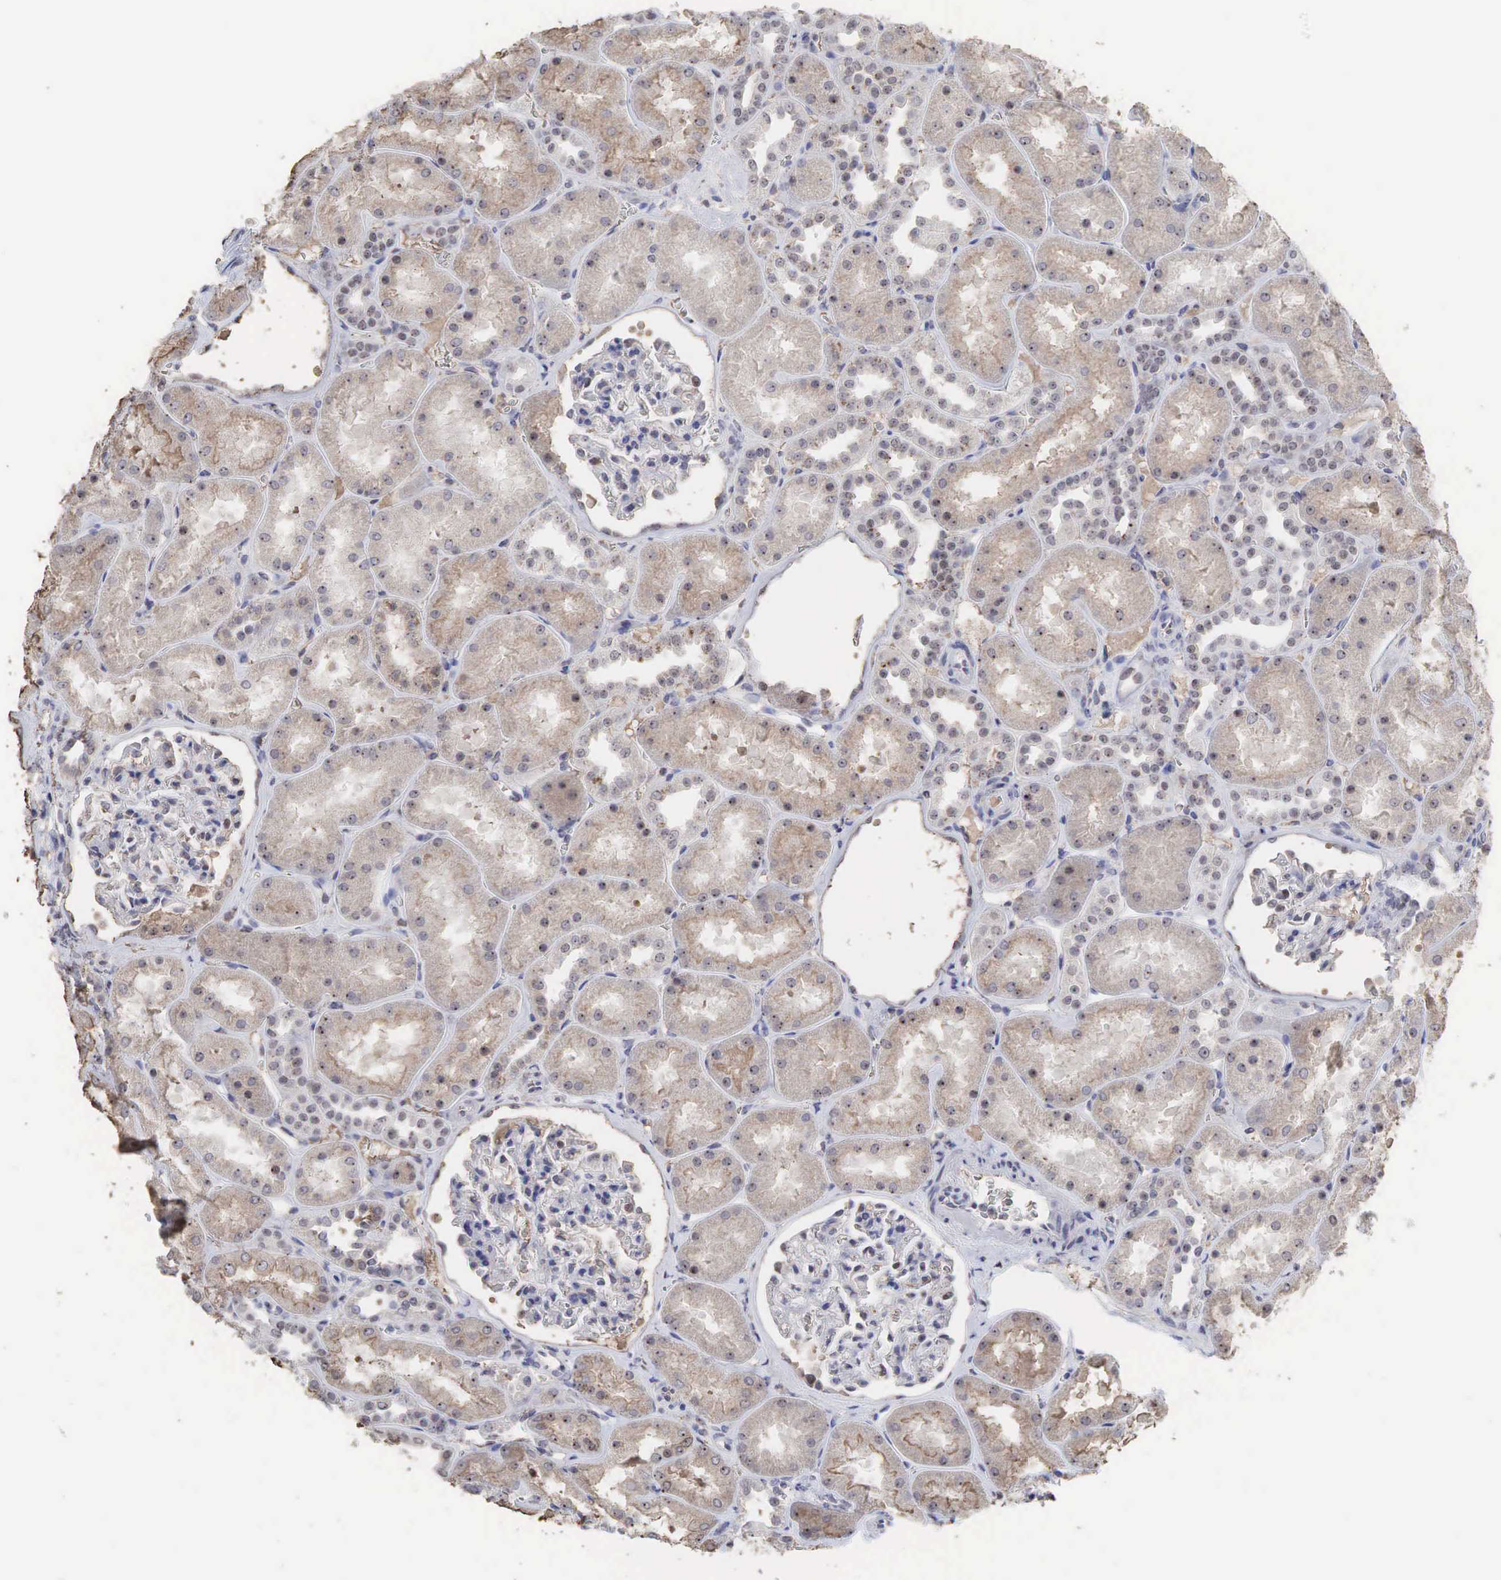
{"staining": {"intensity": "weak", "quantity": "<25%", "location": "cytoplasmic/membranous"}, "tissue": "kidney", "cell_type": "Cells in glomeruli", "image_type": "normal", "snomed": [{"axis": "morphology", "description": "Normal tissue, NOS"}, {"axis": "topography", "description": "Kidney"}], "caption": "Immunohistochemistry micrograph of benign kidney: kidney stained with DAB demonstrates no significant protein positivity in cells in glomeruli.", "gene": "DKC1", "patient": {"sex": "female", "age": 52}}